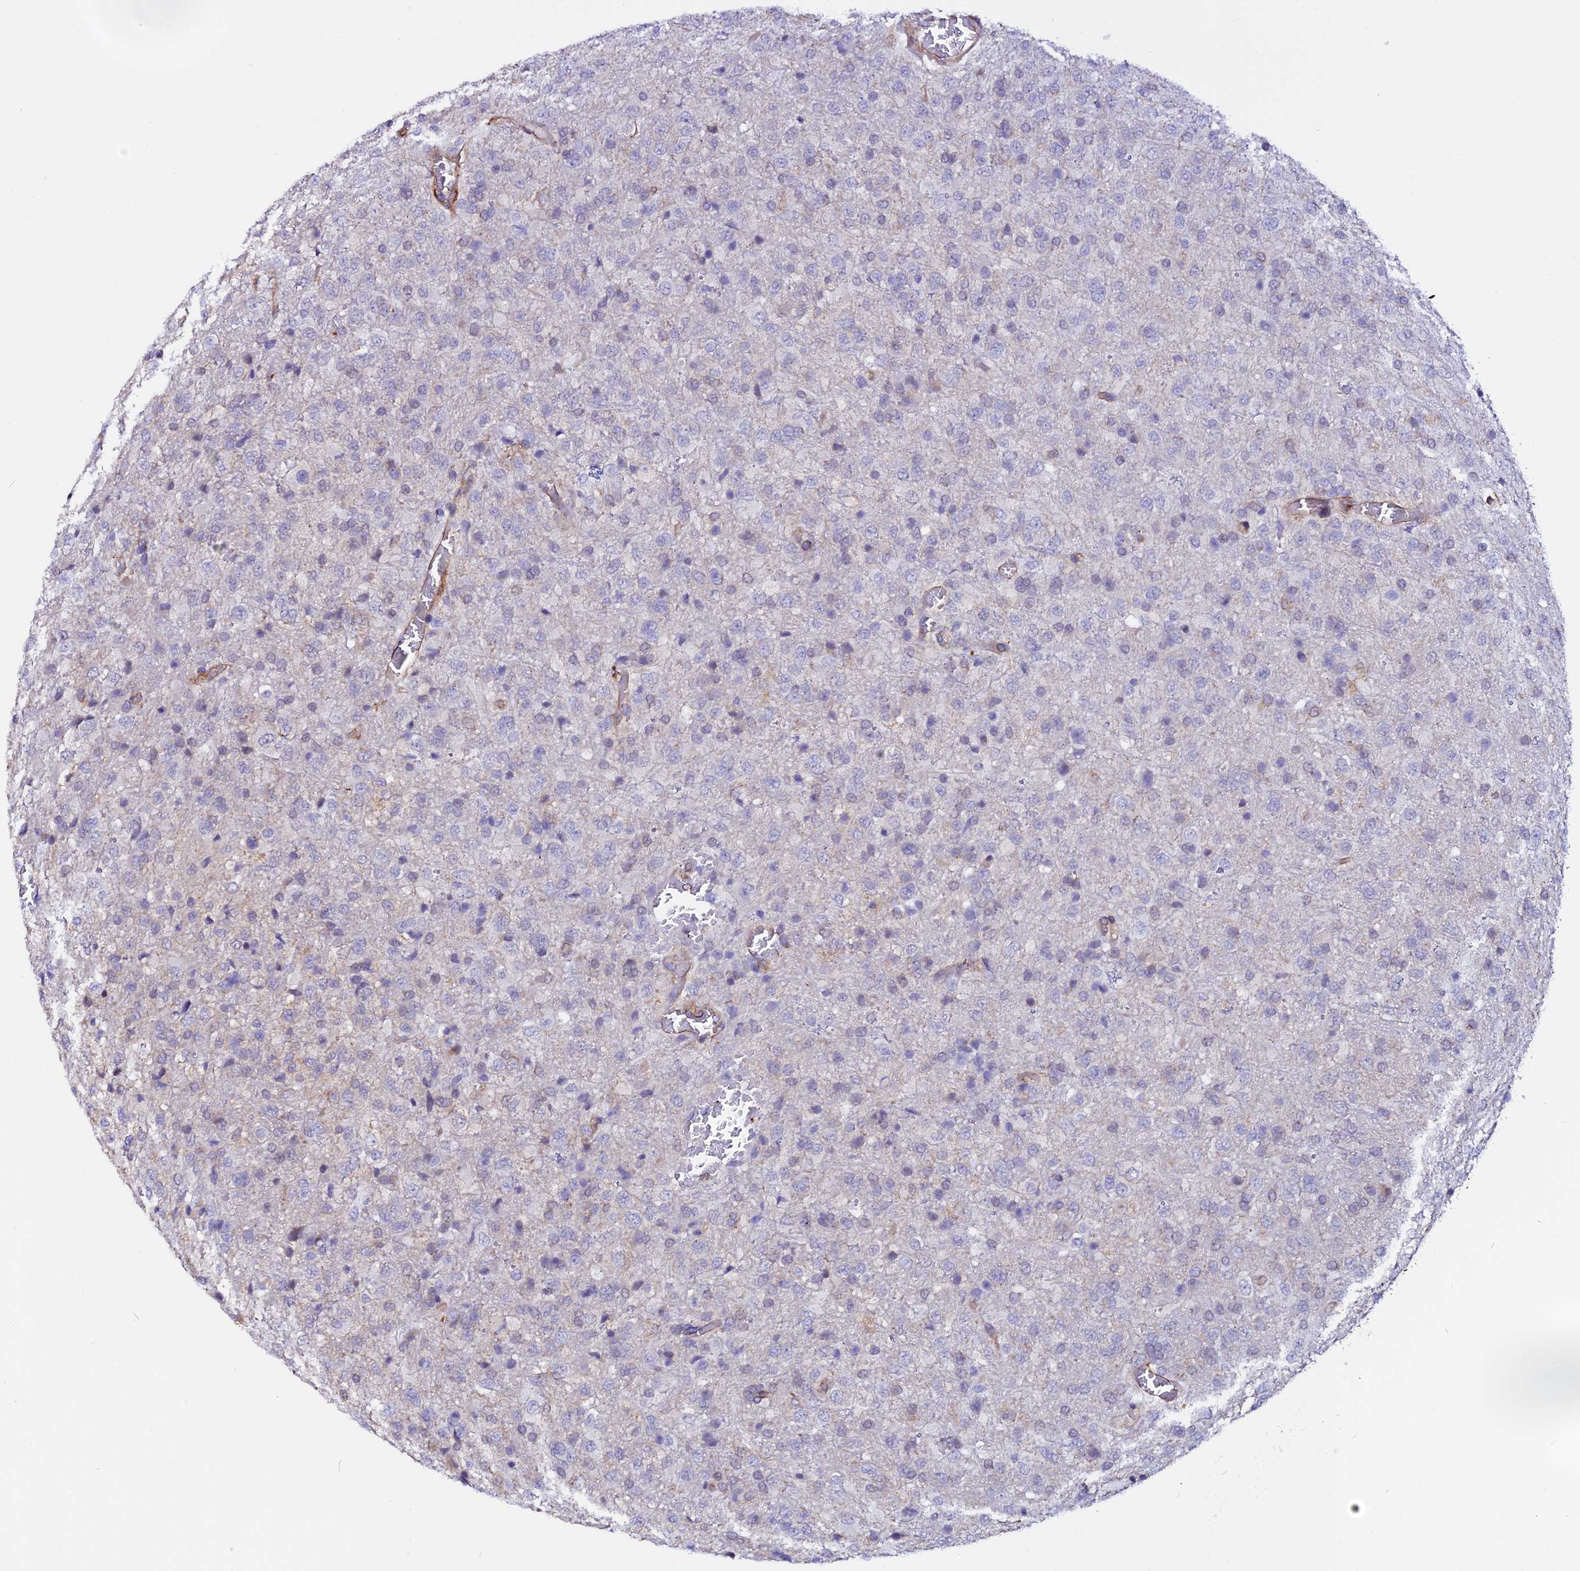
{"staining": {"intensity": "negative", "quantity": "none", "location": "none"}, "tissue": "glioma", "cell_type": "Tumor cells", "image_type": "cancer", "snomed": [{"axis": "morphology", "description": "Glioma, malignant, High grade"}, {"axis": "topography", "description": "Brain"}], "caption": "This is an immunohistochemistry (IHC) micrograph of human high-grade glioma (malignant). There is no expression in tumor cells.", "gene": "USP17L15", "patient": {"sex": "female", "age": 74}}